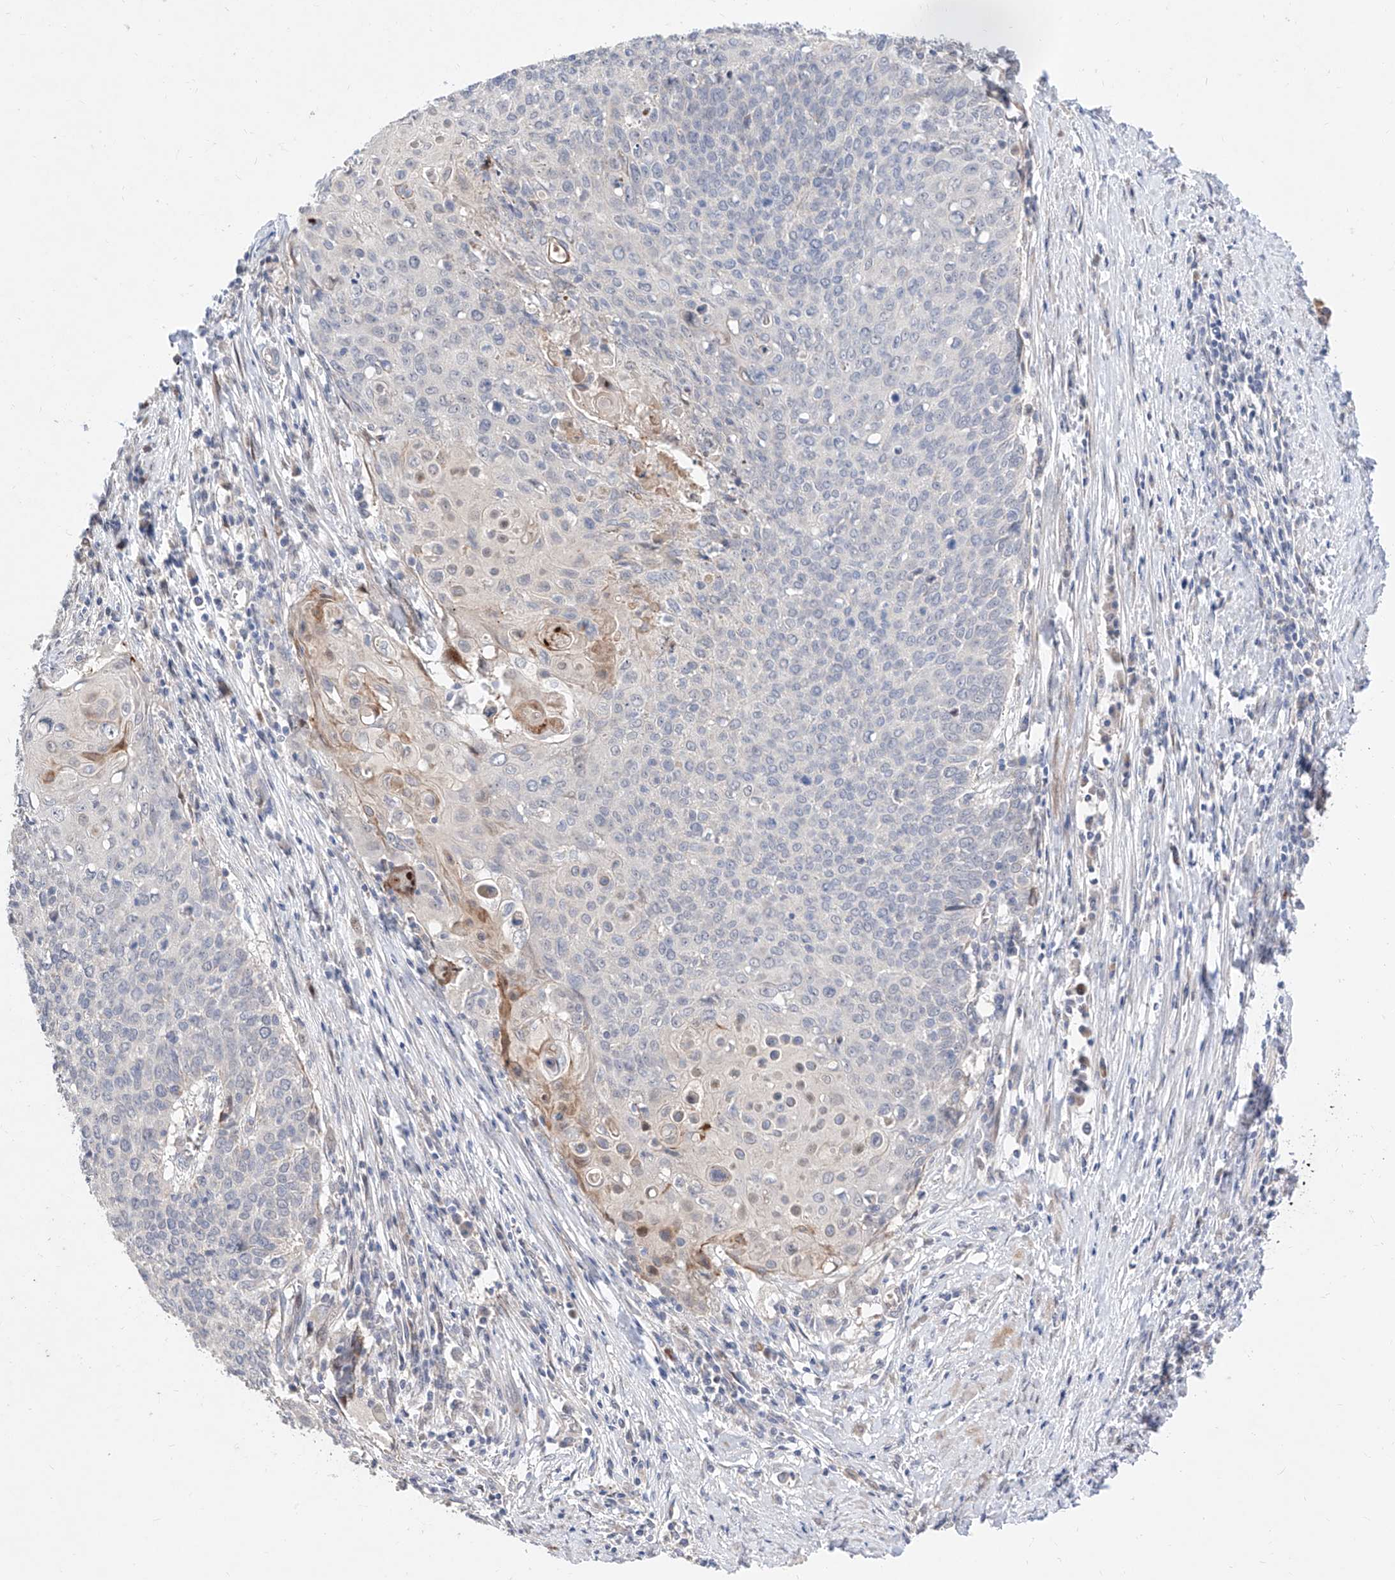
{"staining": {"intensity": "negative", "quantity": "none", "location": "none"}, "tissue": "cervical cancer", "cell_type": "Tumor cells", "image_type": "cancer", "snomed": [{"axis": "morphology", "description": "Squamous cell carcinoma, NOS"}, {"axis": "topography", "description": "Cervix"}], "caption": "This is an immunohistochemistry (IHC) photomicrograph of human cervical cancer. There is no positivity in tumor cells.", "gene": "FUCA2", "patient": {"sex": "female", "age": 39}}